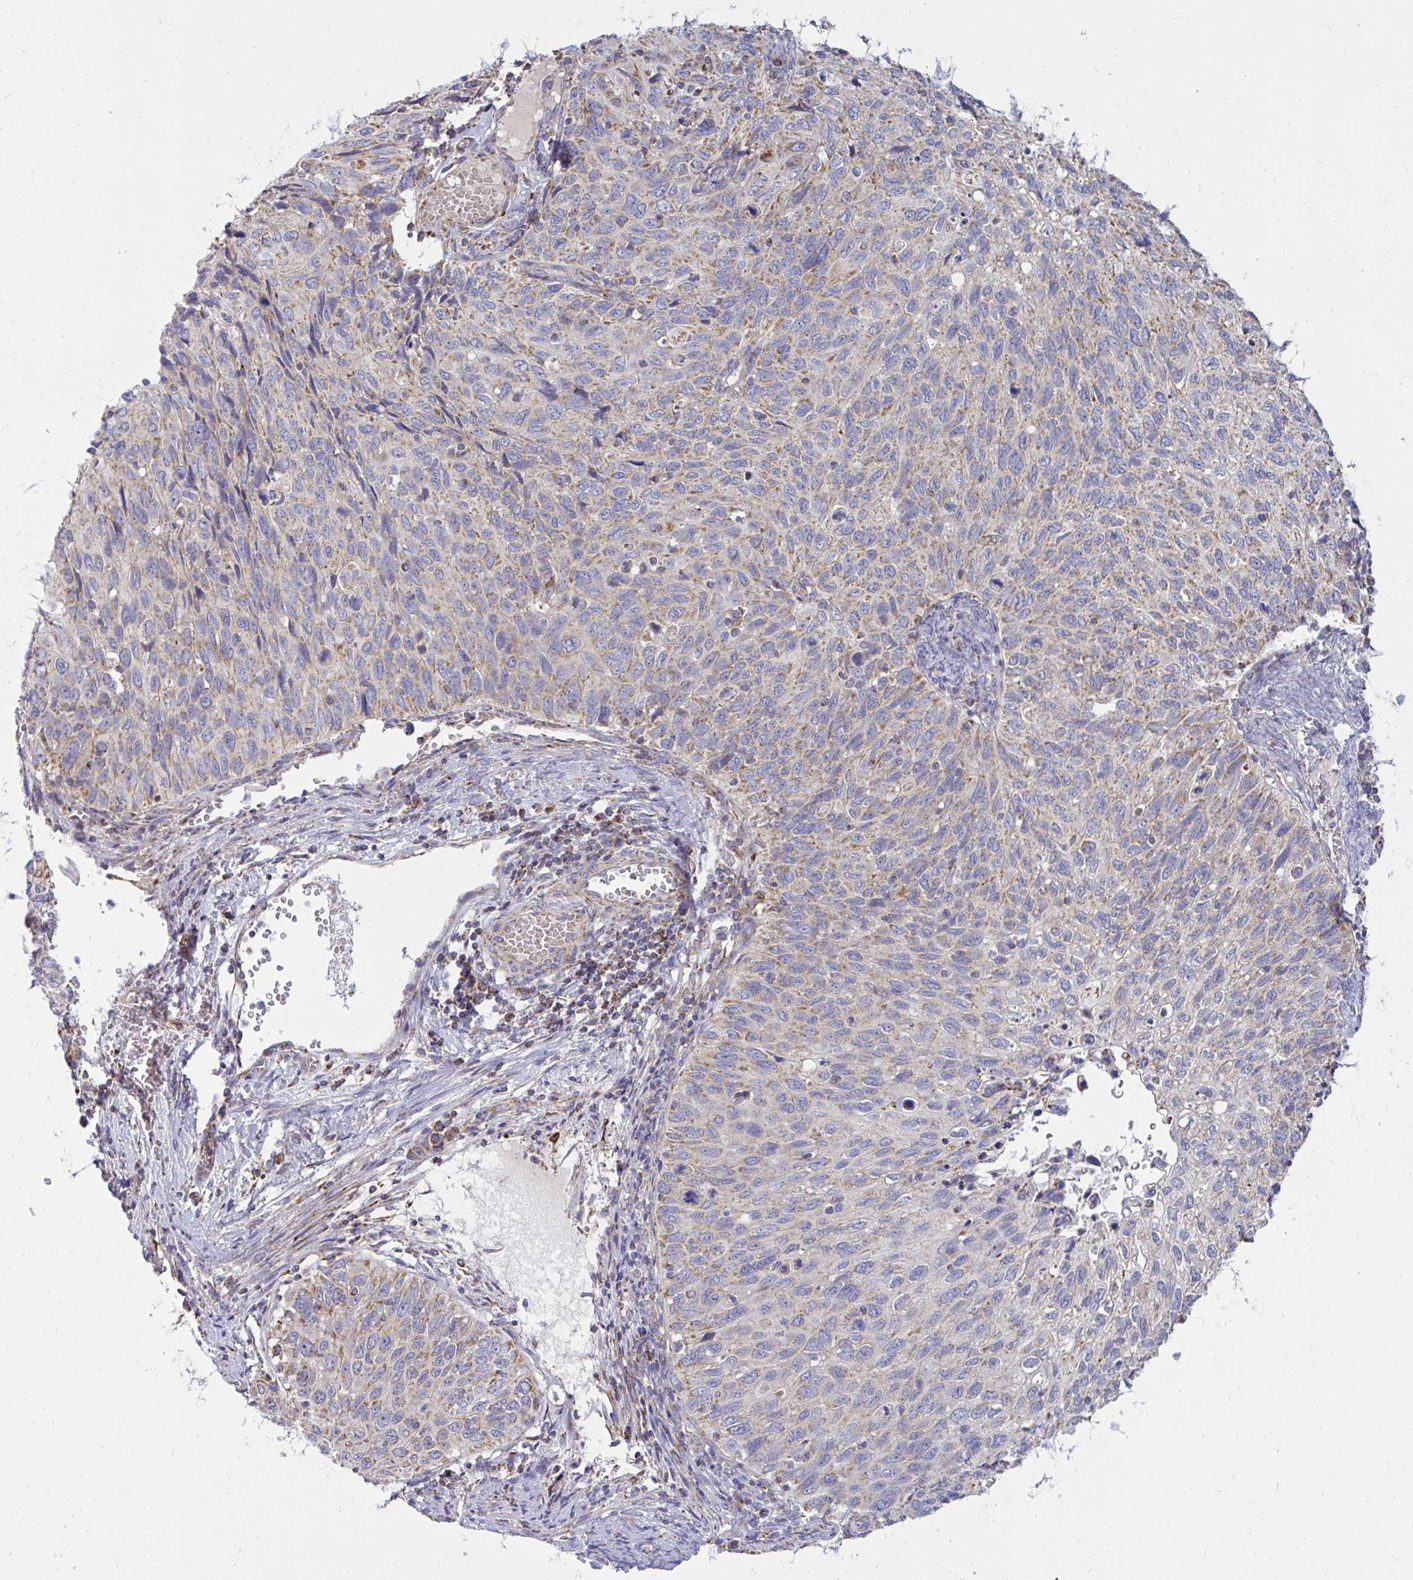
{"staining": {"intensity": "weak", "quantity": "25%-75%", "location": "cytoplasmic/membranous"}, "tissue": "cervical cancer", "cell_type": "Tumor cells", "image_type": "cancer", "snomed": [{"axis": "morphology", "description": "Squamous cell carcinoma, NOS"}, {"axis": "topography", "description": "Cervix"}], "caption": "Tumor cells demonstrate low levels of weak cytoplasmic/membranous expression in about 25%-75% of cells in human cervical cancer. Immunohistochemistry stains the protein of interest in brown and the nuclei are stained blue.", "gene": "OR10R2", "patient": {"sex": "female", "age": 70}}